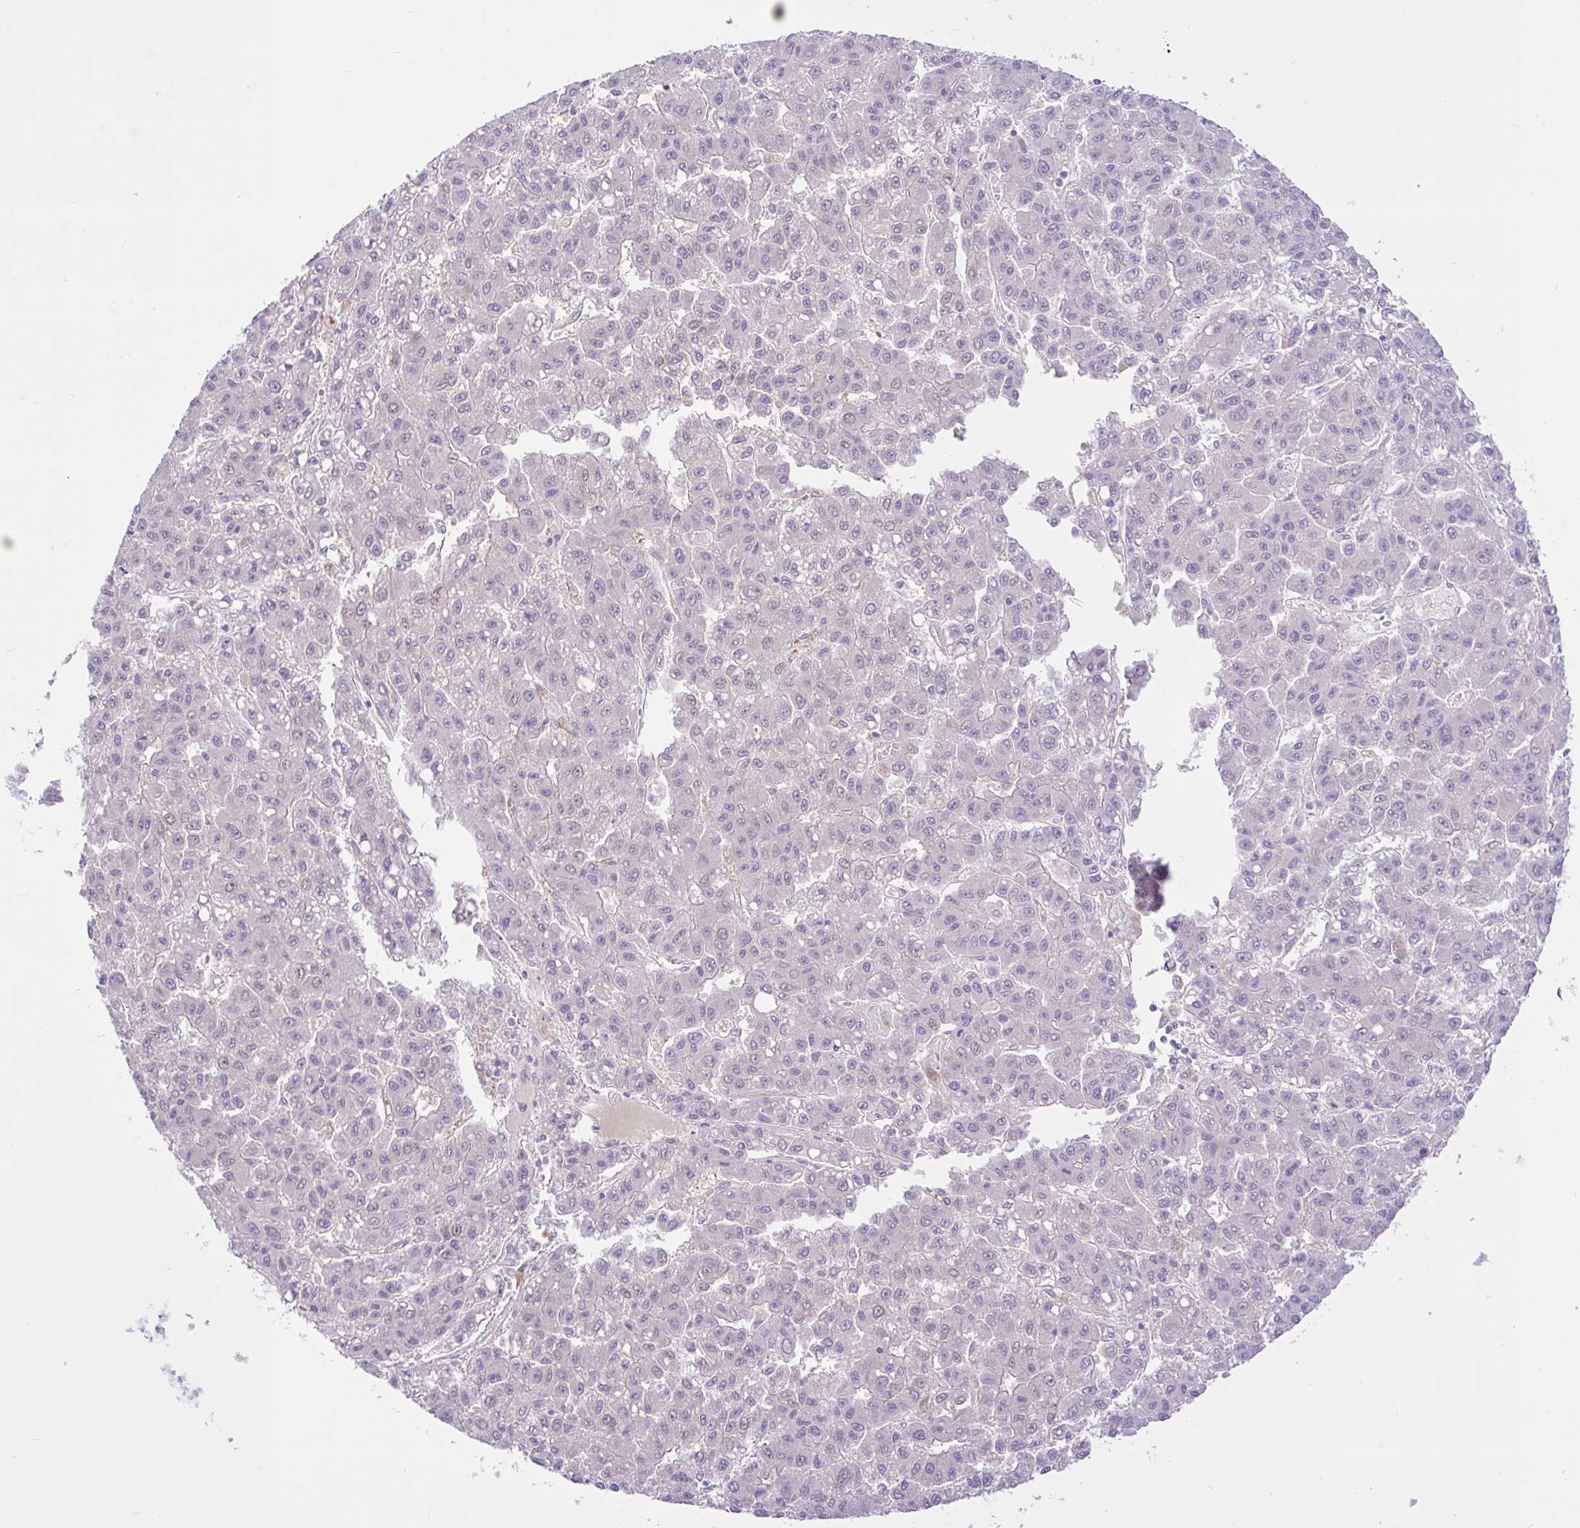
{"staining": {"intensity": "negative", "quantity": "none", "location": "none"}, "tissue": "liver cancer", "cell_type": "Tumor cells", "image_type": "cancer", "snomed": [{"axis": "morphology", "description": "Carcinoma, Hepatocellular, NOS"}, {"axis": "topography", "description": "Liver"}], "caption": "The immunohistochemistry (IHC) photomicrograph has no significant staining in tumor cells of liver cancer tissue.", "gene": "ZNF101", "patient": {"sex": "male", "age": 70}}